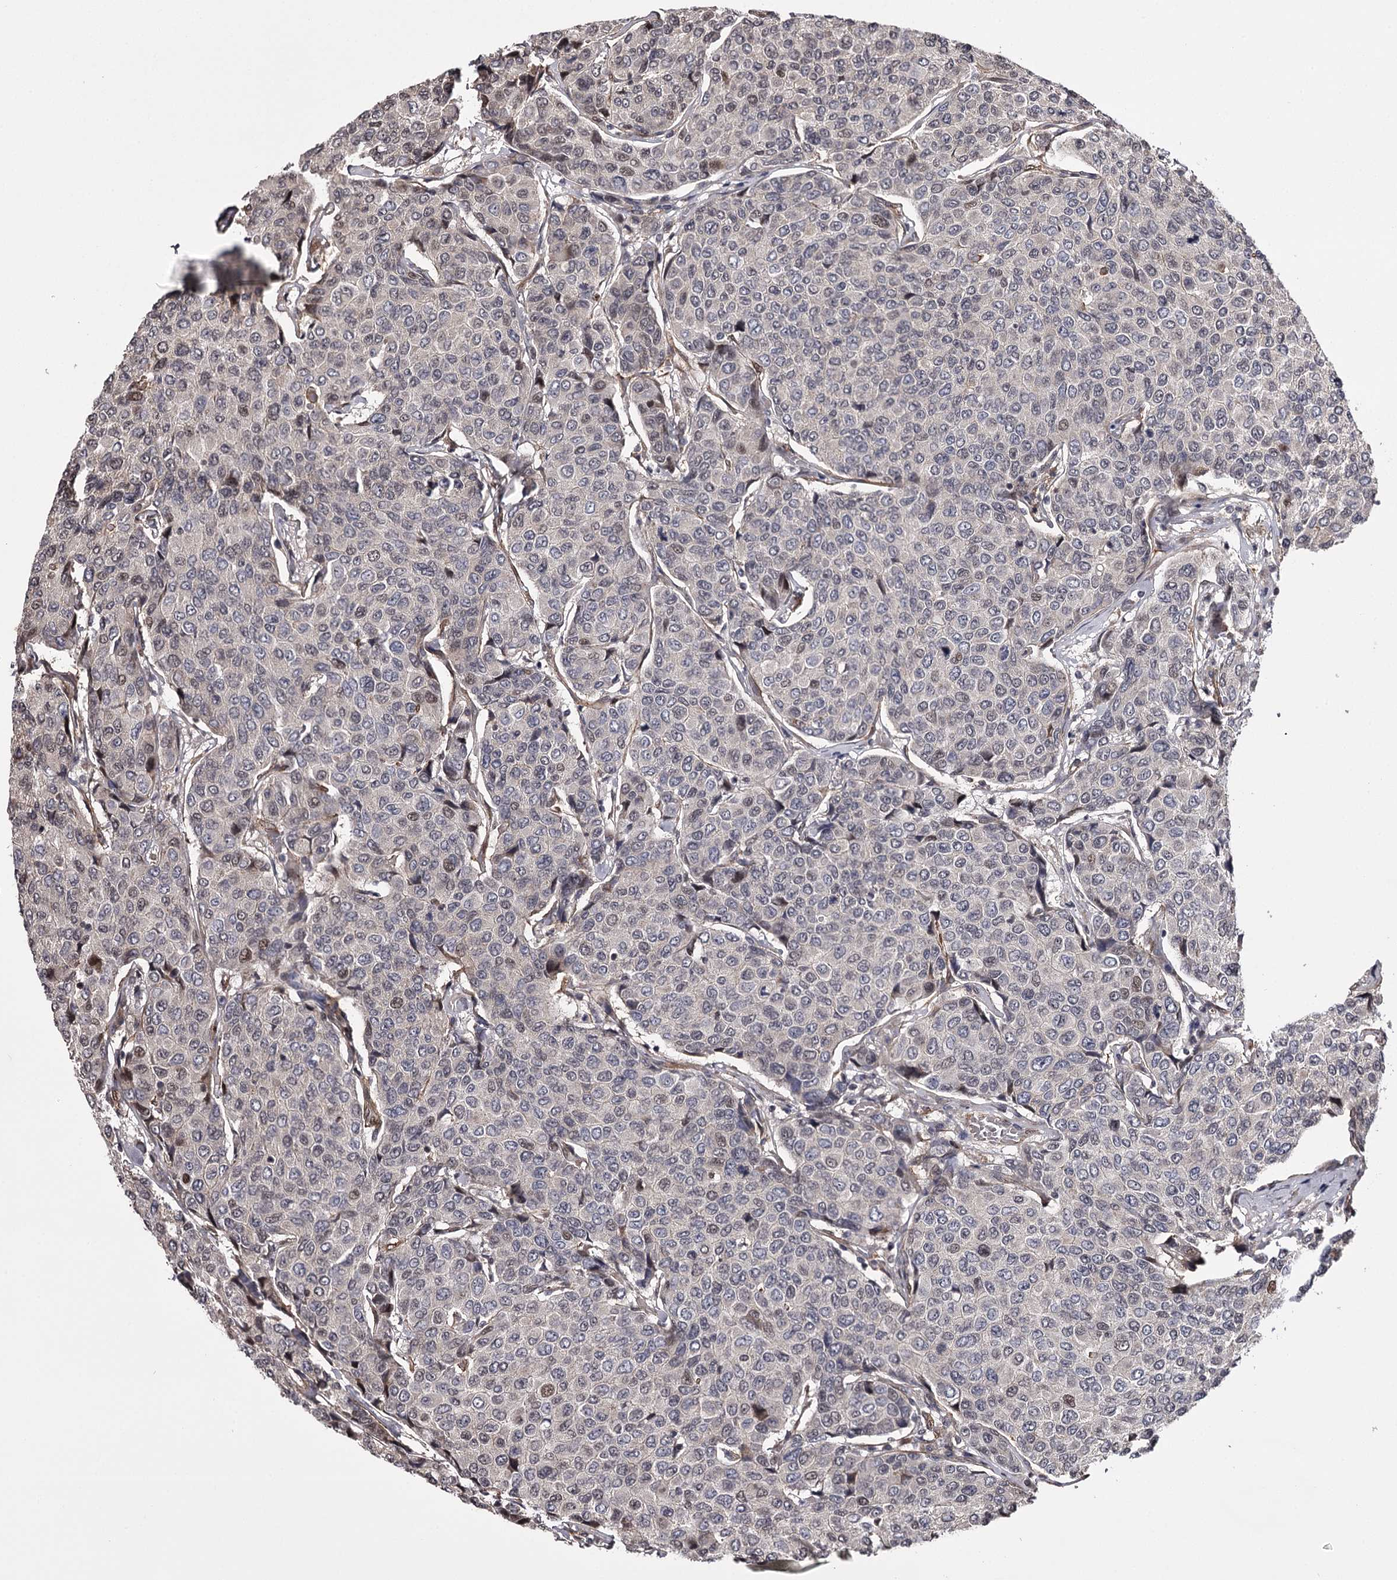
{"staining": {"intensity": "weak", "quantity": "<25%", "location": "nuclear"}, "tissue": "breast cancer", "cell_type": "Tumor cells", "image_type": "cancer", "snomed": [{"axis": "morphology", "description": "Duct carcinoma"}, {"axis": "topography", "description": "Breast"}], "caption": "A high-resolution image shows immunohistochemistry (IHC) staining of intraductal carcinoma (breast), which reveals no significant expression in tumor cells.", "gene": "TTC33", "patient": {"sex": "female", "age": 55}}